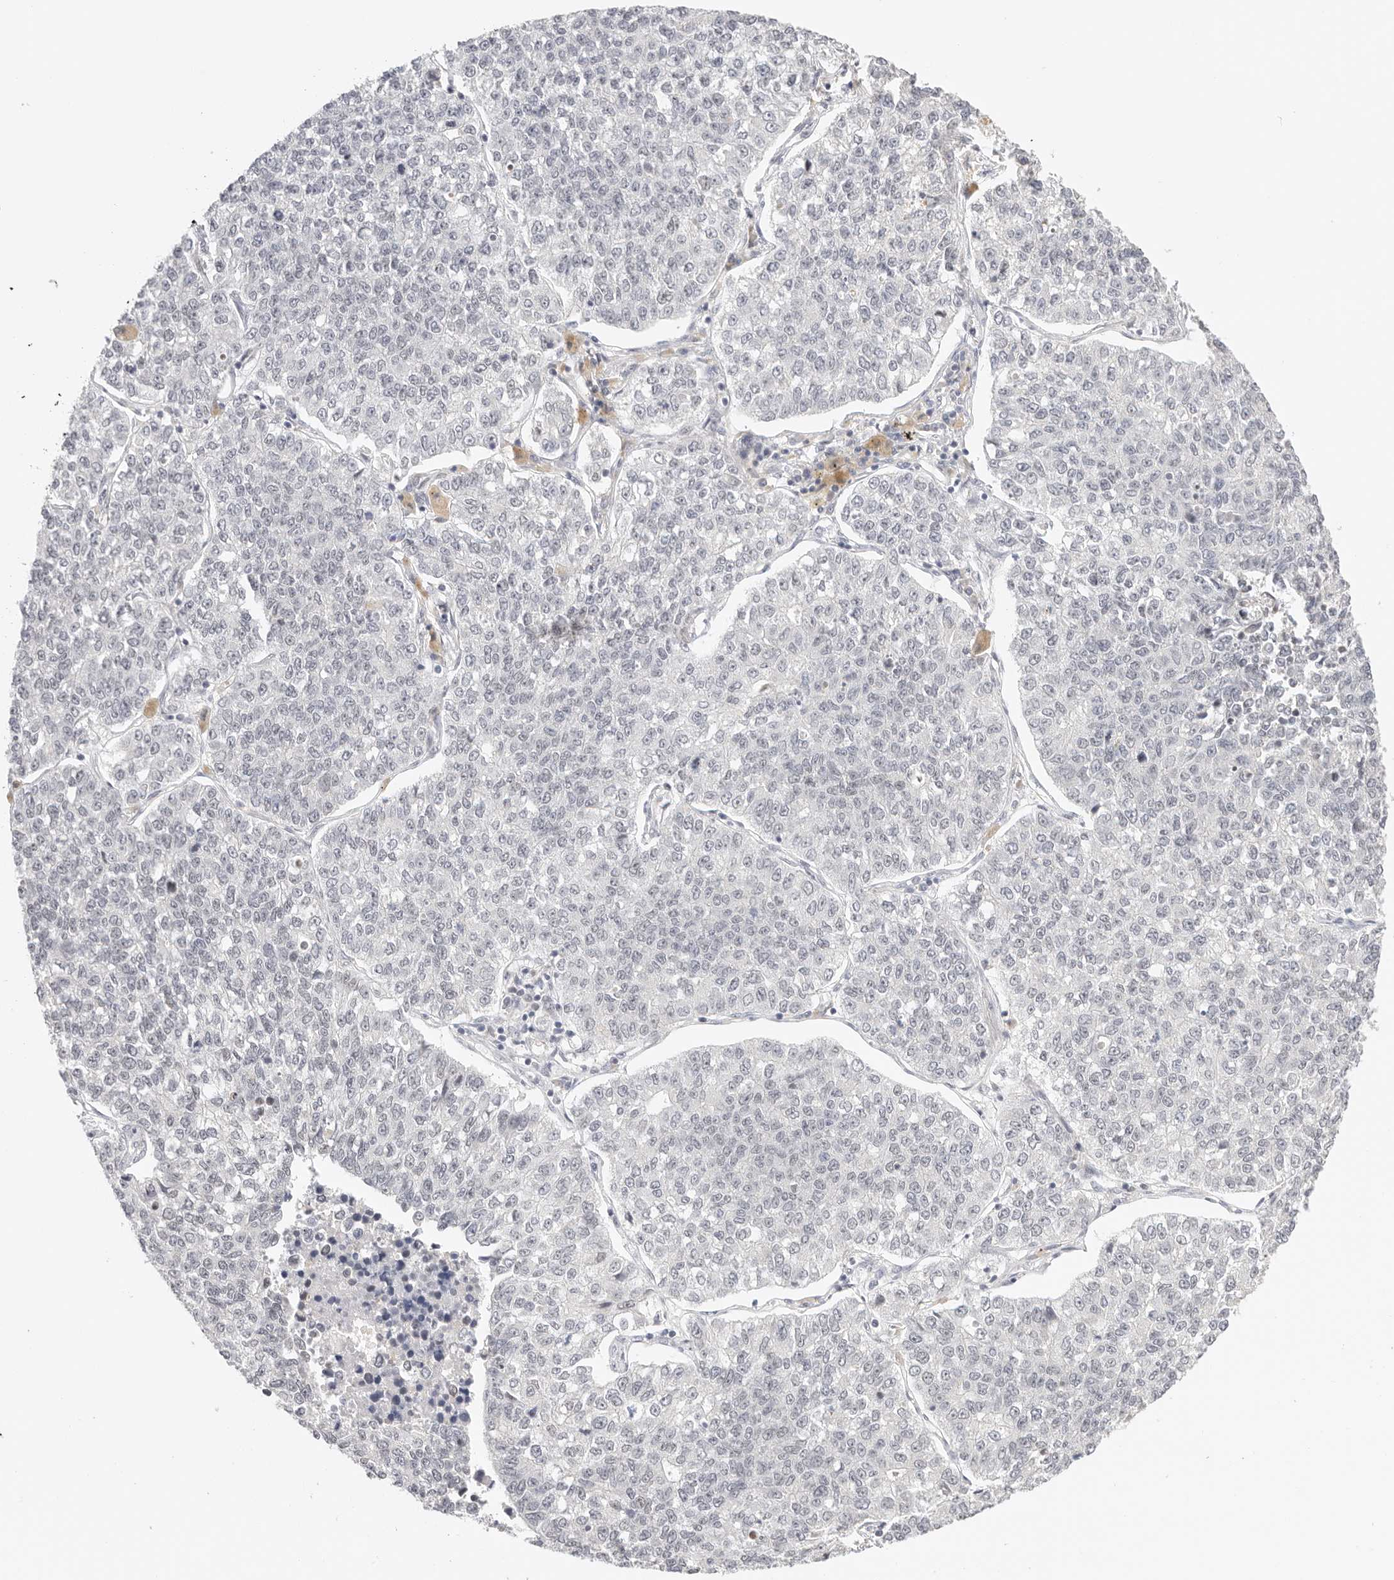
{"staining": {"intensity": "moderate", "quantity": "<25%", "location": "nuclear"}, "tissue": "lung cancer", "cell_type": "Tumor cells", "image_type": "cancer", "snomed": [{"axis": "morphology", "description": "Adenocarcinoma, NOS"}, {"axis": "topography", "description": "Lung"}], "caption": "Protein staining shows moderate nuclear staining in about <25% of tumor cells in lung cancer. The staining is performed using DAB (3,3'-diaminobenzidine) brown chromogen to label protein expression. The nuclei are counter-stained blue using hematoxylin.", "gene": "RFC3", "patient": {"sex": "male", "age": 49}}